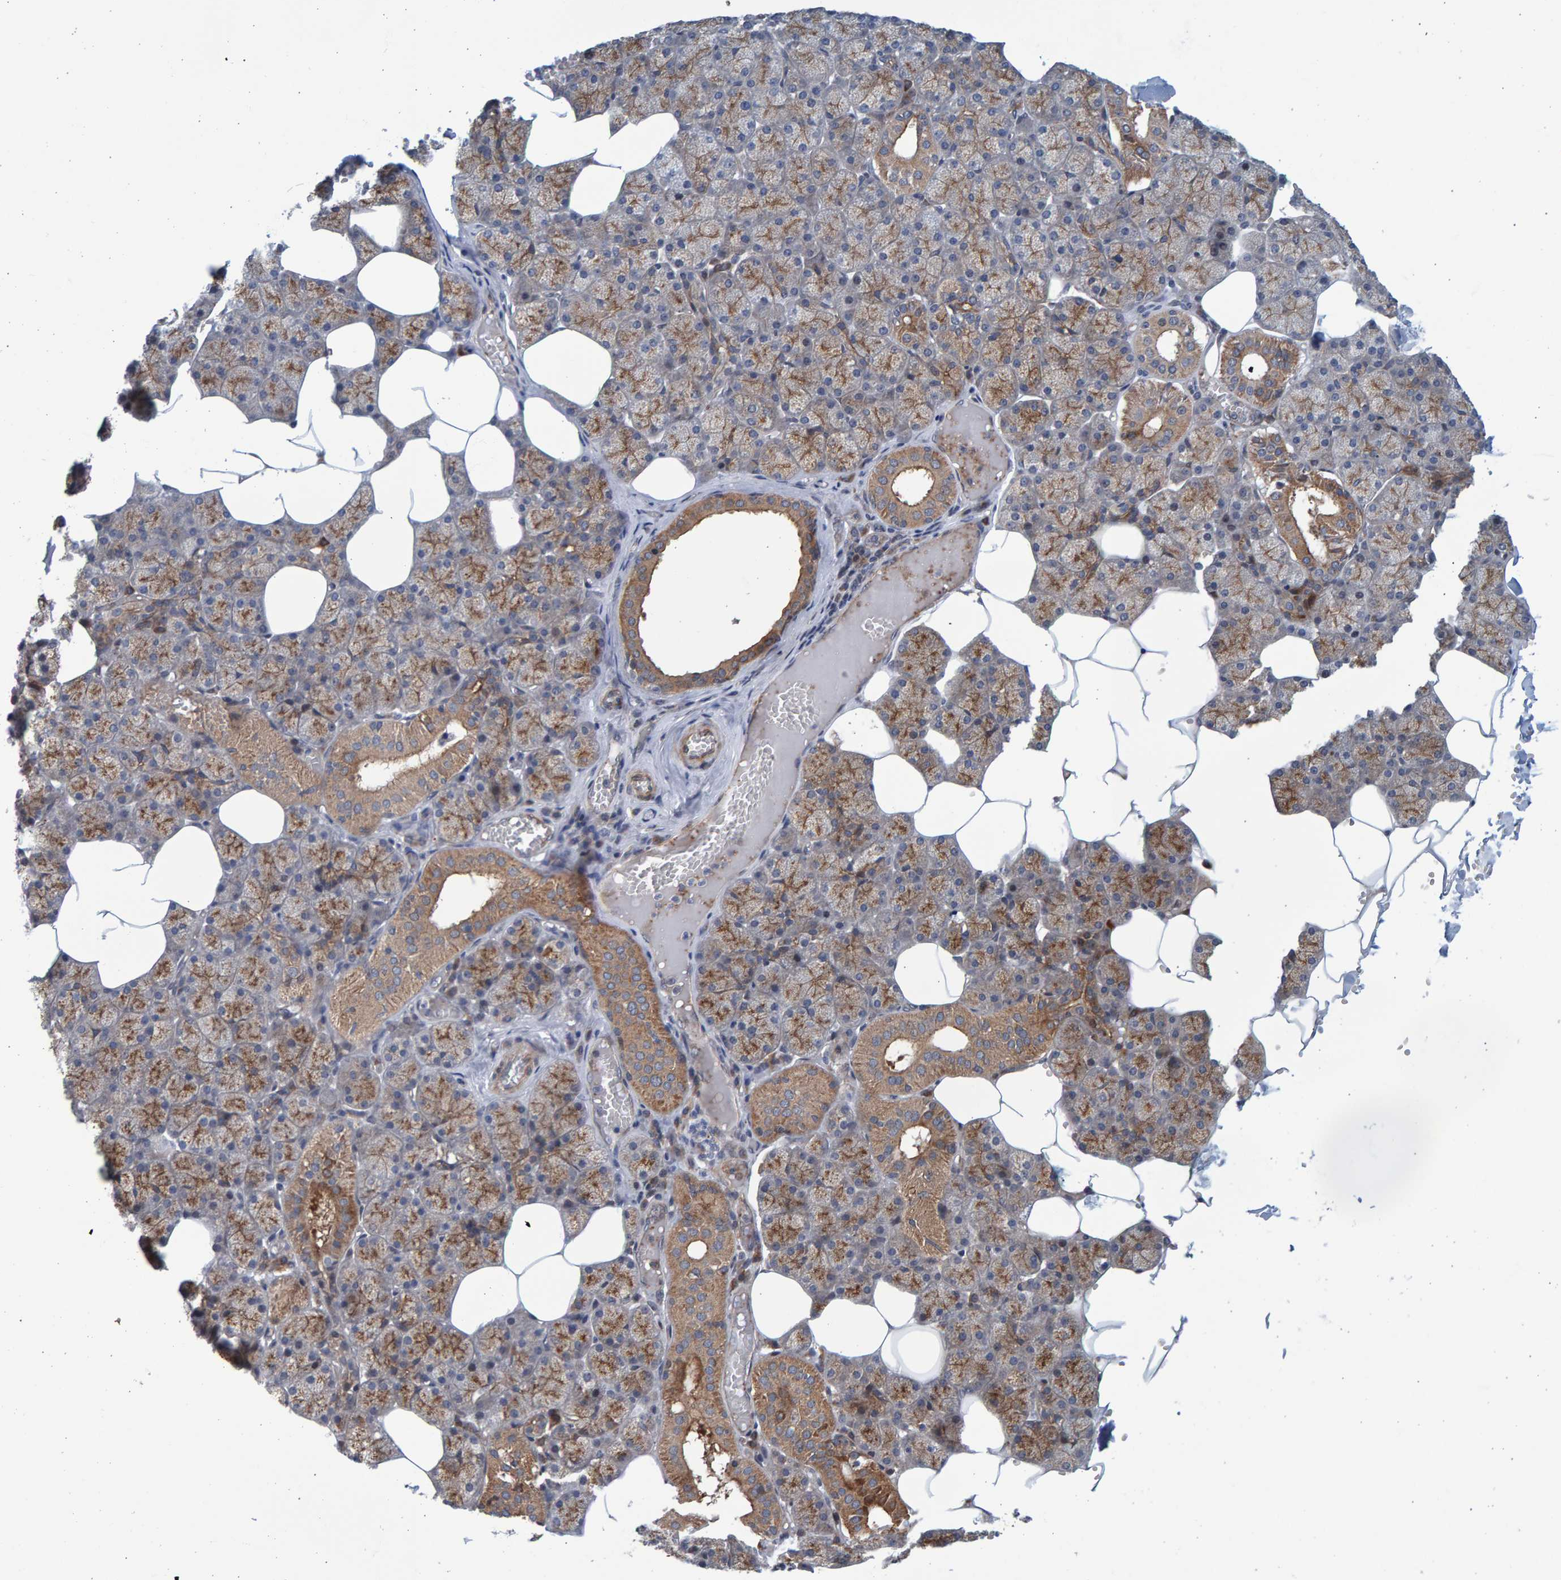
{"staining": {"intensity": "moderate", "quantity": ">75%", "location": "cytoplasmic/membranous"}, "tissue": "salivary gland", "cell_type": "Glandular cells", "image_type": "normal", "snomed": [{"axis": "morphology", "description": "Normal tissue, NOS"}, {"axis": "topography", "description": "Salivary gland"}], "caption": "Immunohistochemical staining of normal salivary gland demonstrates medium levels of moderate cytoplasmic/membranous staining in about >75% of glandular cells. The protein of interest is shown in brown color, while the nuclei are stained blue.", "gene": "LRBA", "patient": {"sex": "male", "age": 62}}